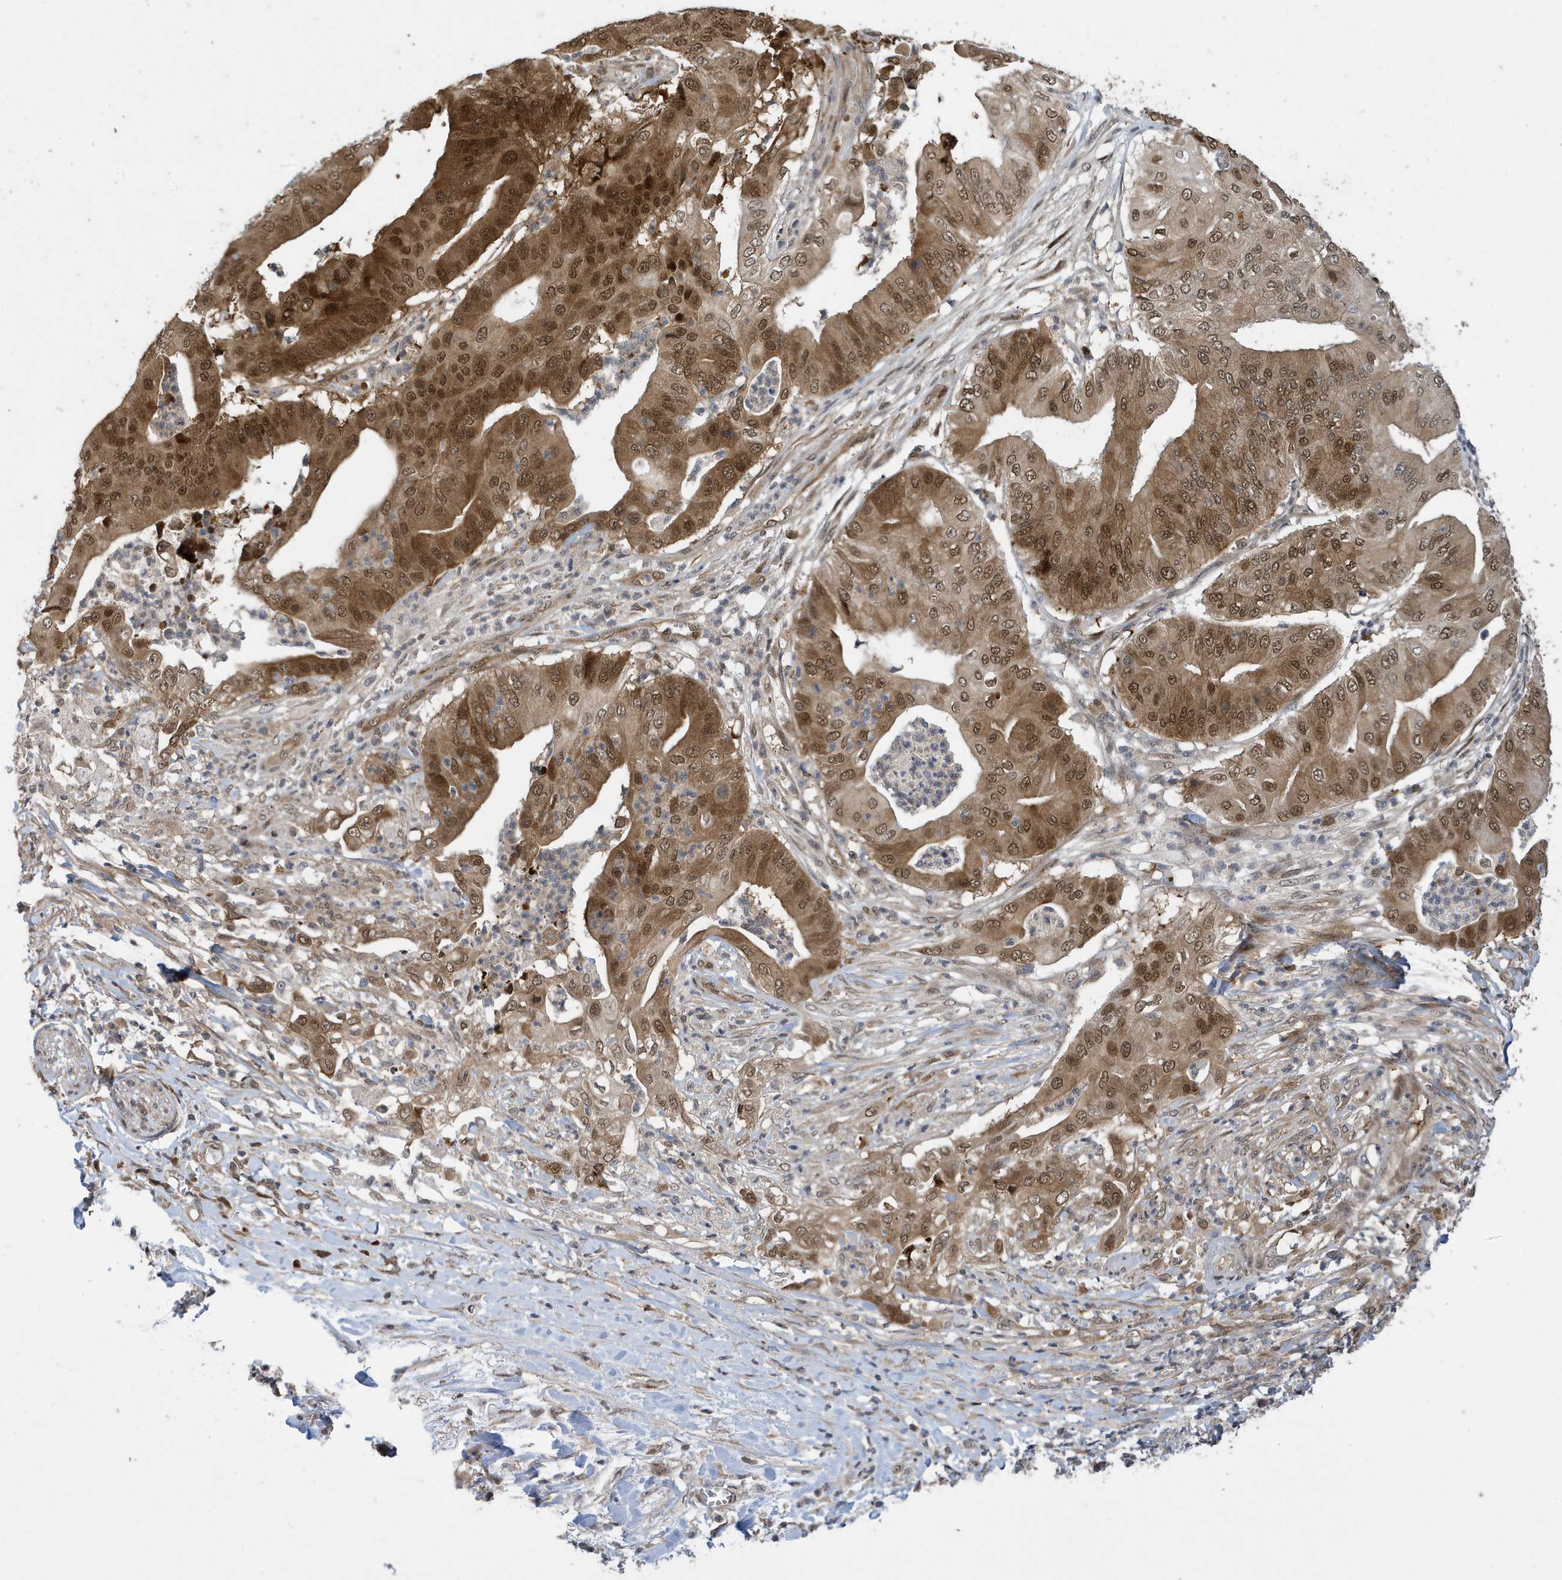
{"staining": {"intensity": "strong", "quantity": ">75%", "location": "cytoplasmic/membranous,nuclear"}, "tissue": "pancreatic cancer", "cell_type": "Tumor cells", "image_type": "cancer", "snomed": [{"axis": "morphology", "description": "Adenocarcinoma, NOS"}, {"axis": "topography", "description": "Pancreas"}], "caption": "Protein analysis of adenocarcinoma (pancreatic) tissue shows strong cytoplasmic/membranous and nuclear staining in about >75% of tumor cells. The protein of interest is shown in brown color, while the nuclei are stained blue.", "gene": "UBQLN1", "patient": {"sex": "female", "age": 77}}